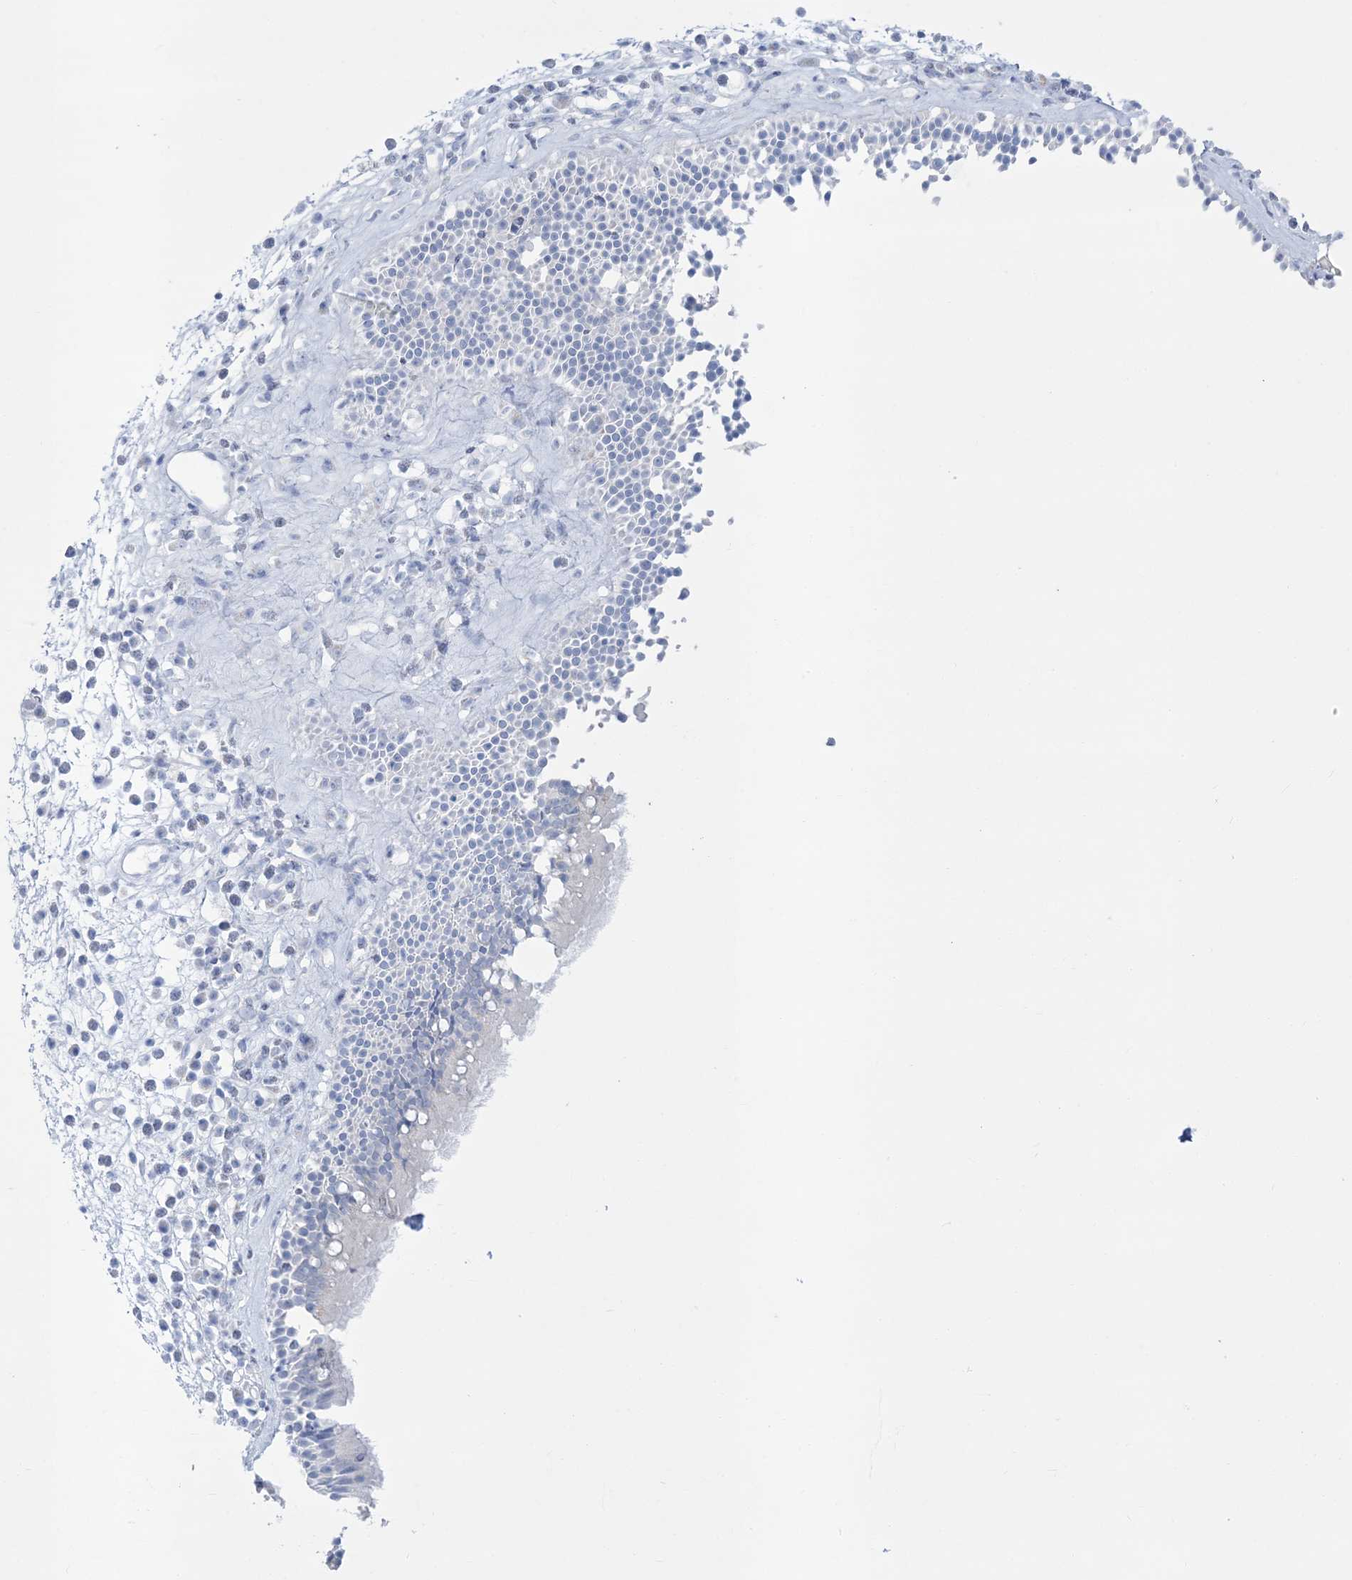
{"staining": {"intensity": "negative", "quantity": "none", "location": "none"}, "tissue": "nasopharynx", "cell_type": "Respiratory epithelial cells", "image_type": "normal", "snomed": [{"axis": "morphology", "description": "Normal tissue, NOS"}, {"axis": "morphology", "description": "Inflammation, NOS"}, {"axis": "morphology", "description": "Malignant melanoma, Metastatic site"}, {"axis": "topography", "description": "Nasopharynx"}], "caption": "Immunohistochemical staining of benign human nasopharynx reveals no significant staining in respiratory epithelial cells.", "gene": "RBP2", "patient": {"sex": "male", "age": 70}}